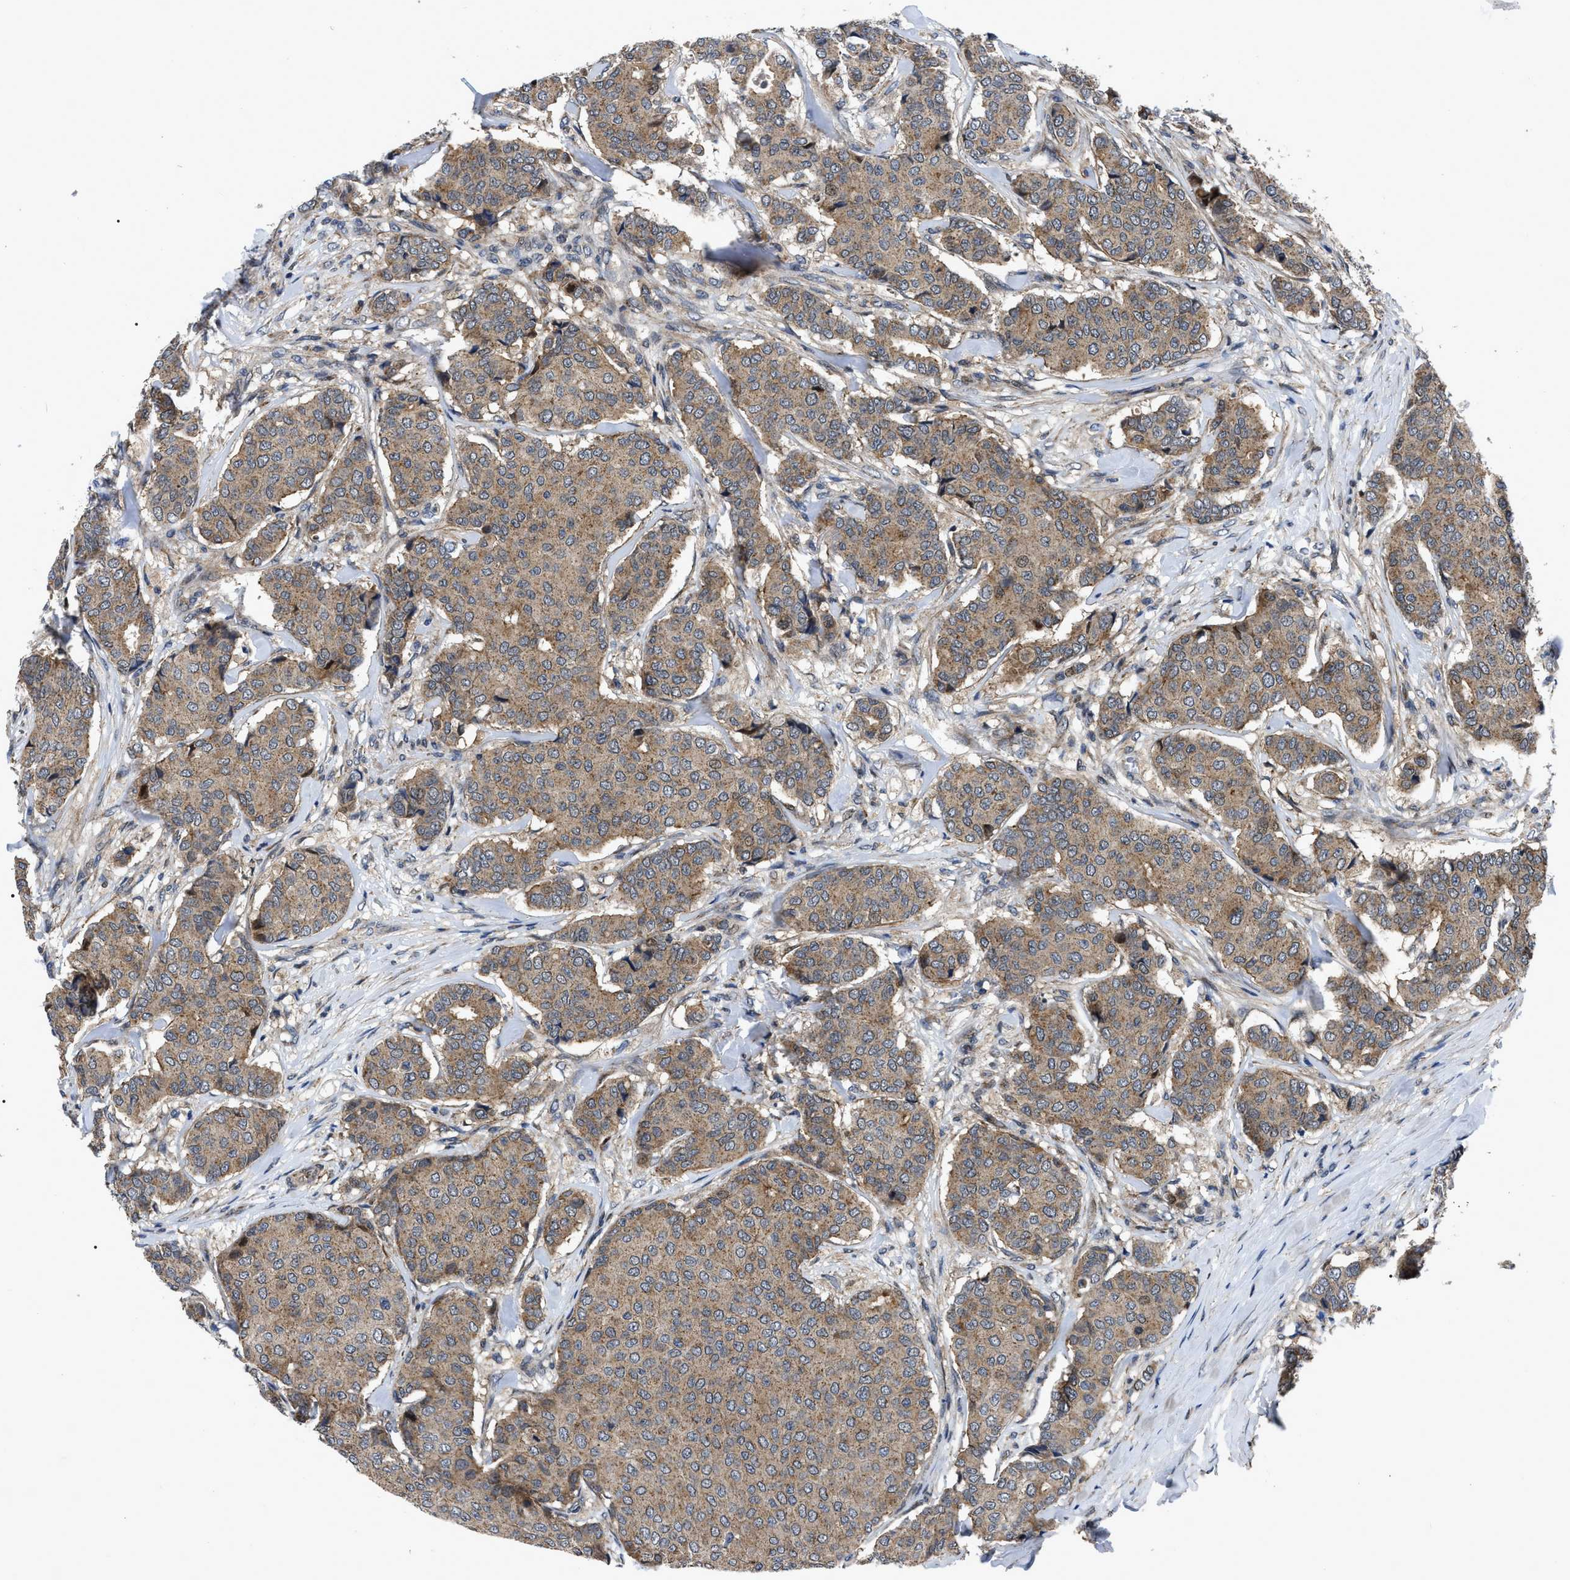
{"staining": {"intensity": "moderate", "quantity": ">75%", "location": "cytoplasmic/membranous"}, "tissue": "breast cancer", "cell_type": "Tumor cells", "image_type": "cancer", "snomed": [{"axis": "morphology", "description": "Duct carcinoma"}, {"axis": "topography", "description": "Breast"}], "caption": "The image reveals immunohistochemical staining of breast intraductal carcinoma. There is moderate cytoplasmic/membranous positivity is present in about >75% of tumor cells.", "gene": "PPWD1", "patient": {"sex": "female", "age": 75}}